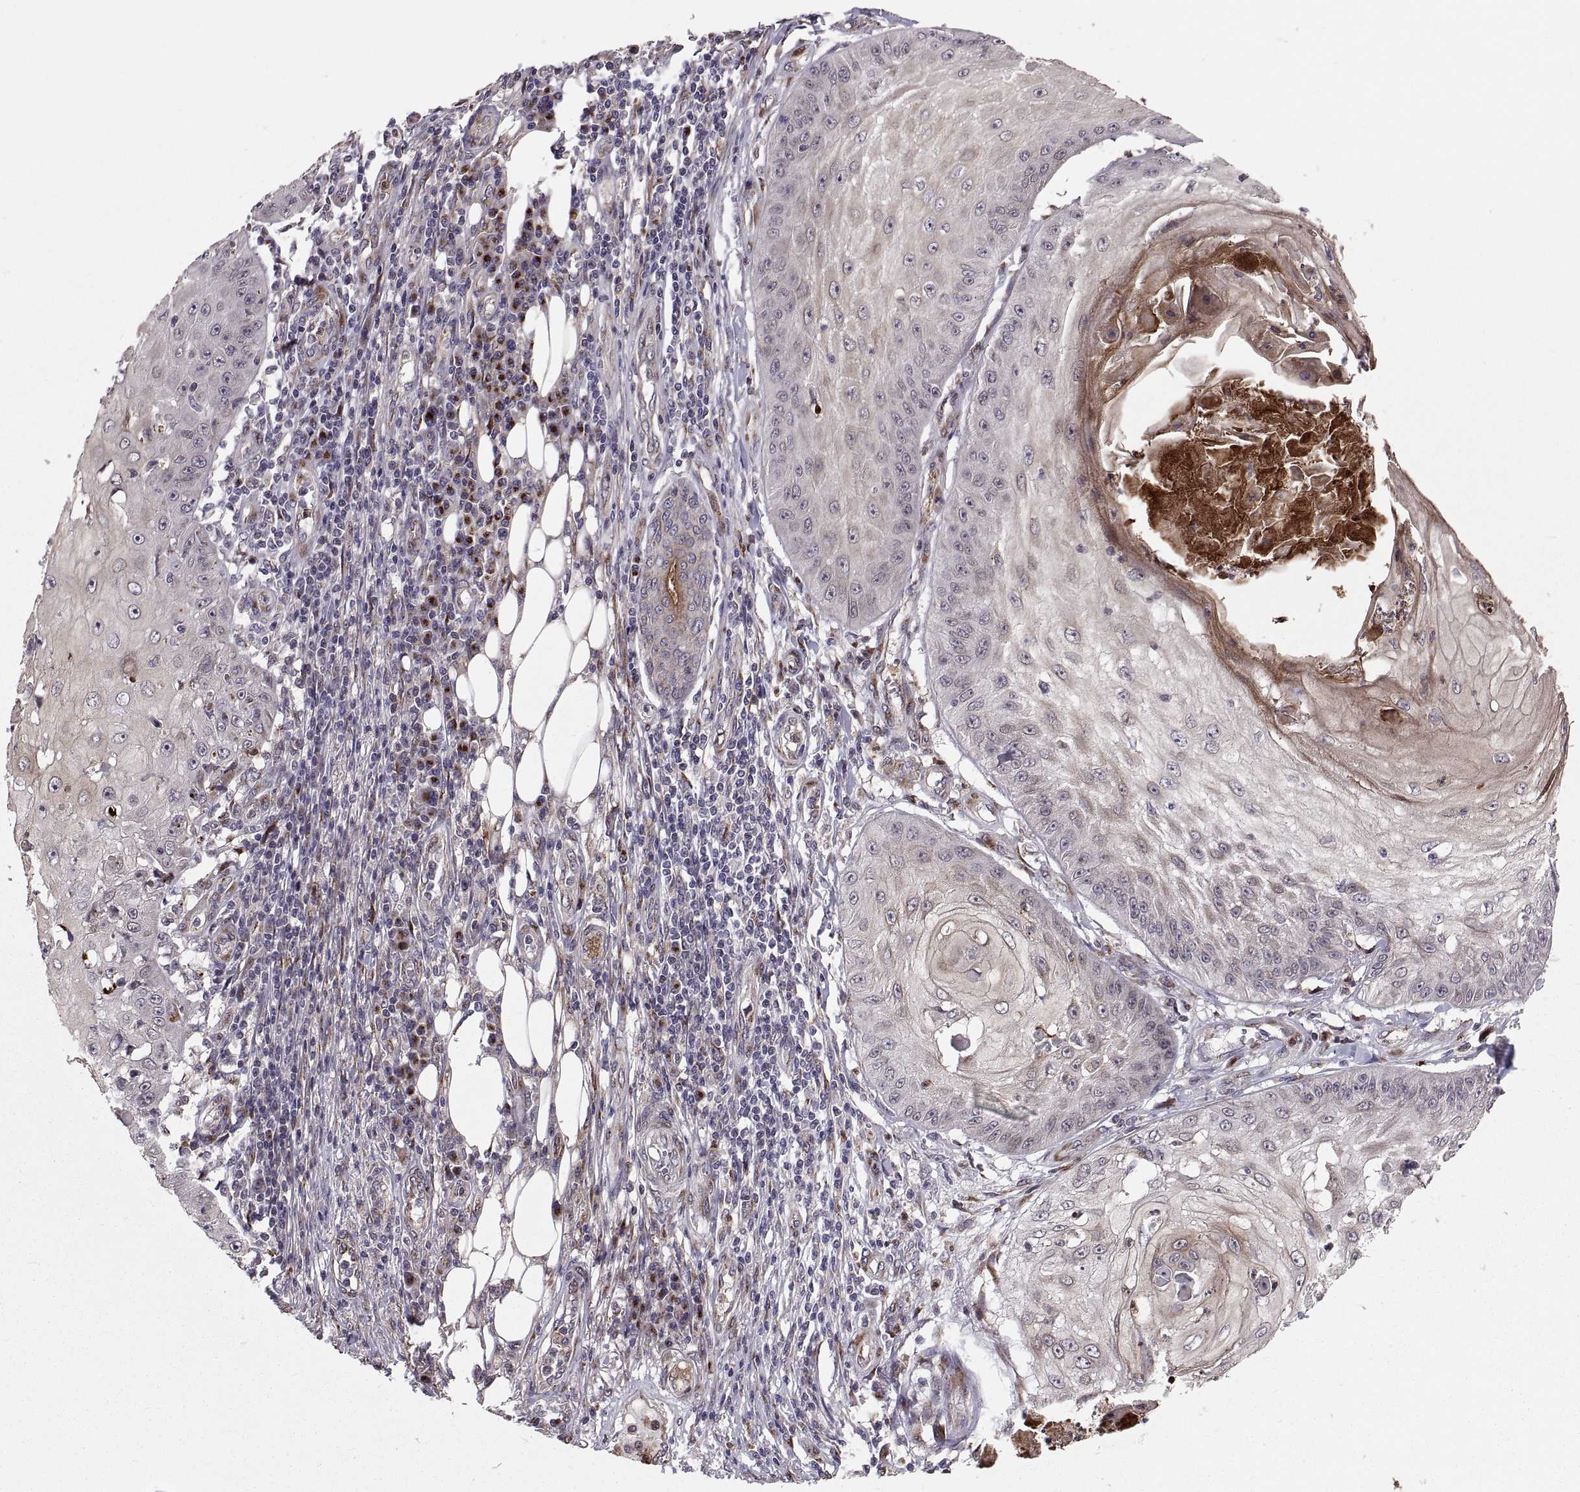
{"staining": {"intensity": "negative", "quantity": "none", "location": "none"}, "tissue": "skin cancer", "cell_type": "Tumor cells", "image_type": "cancer", "snomed": [{"axis": "morphology", "description": "Squamous cell carcinoma, NOS"}, {"axis": "topography", "description": "Skin"}], "caption": "Skin cancer (squamous cell carcinoma) was stained to show a protein in brown. There is no significant staining in tumor cells.", "gene": "TESC", "patient": {"sex": "male", "age": 70}}